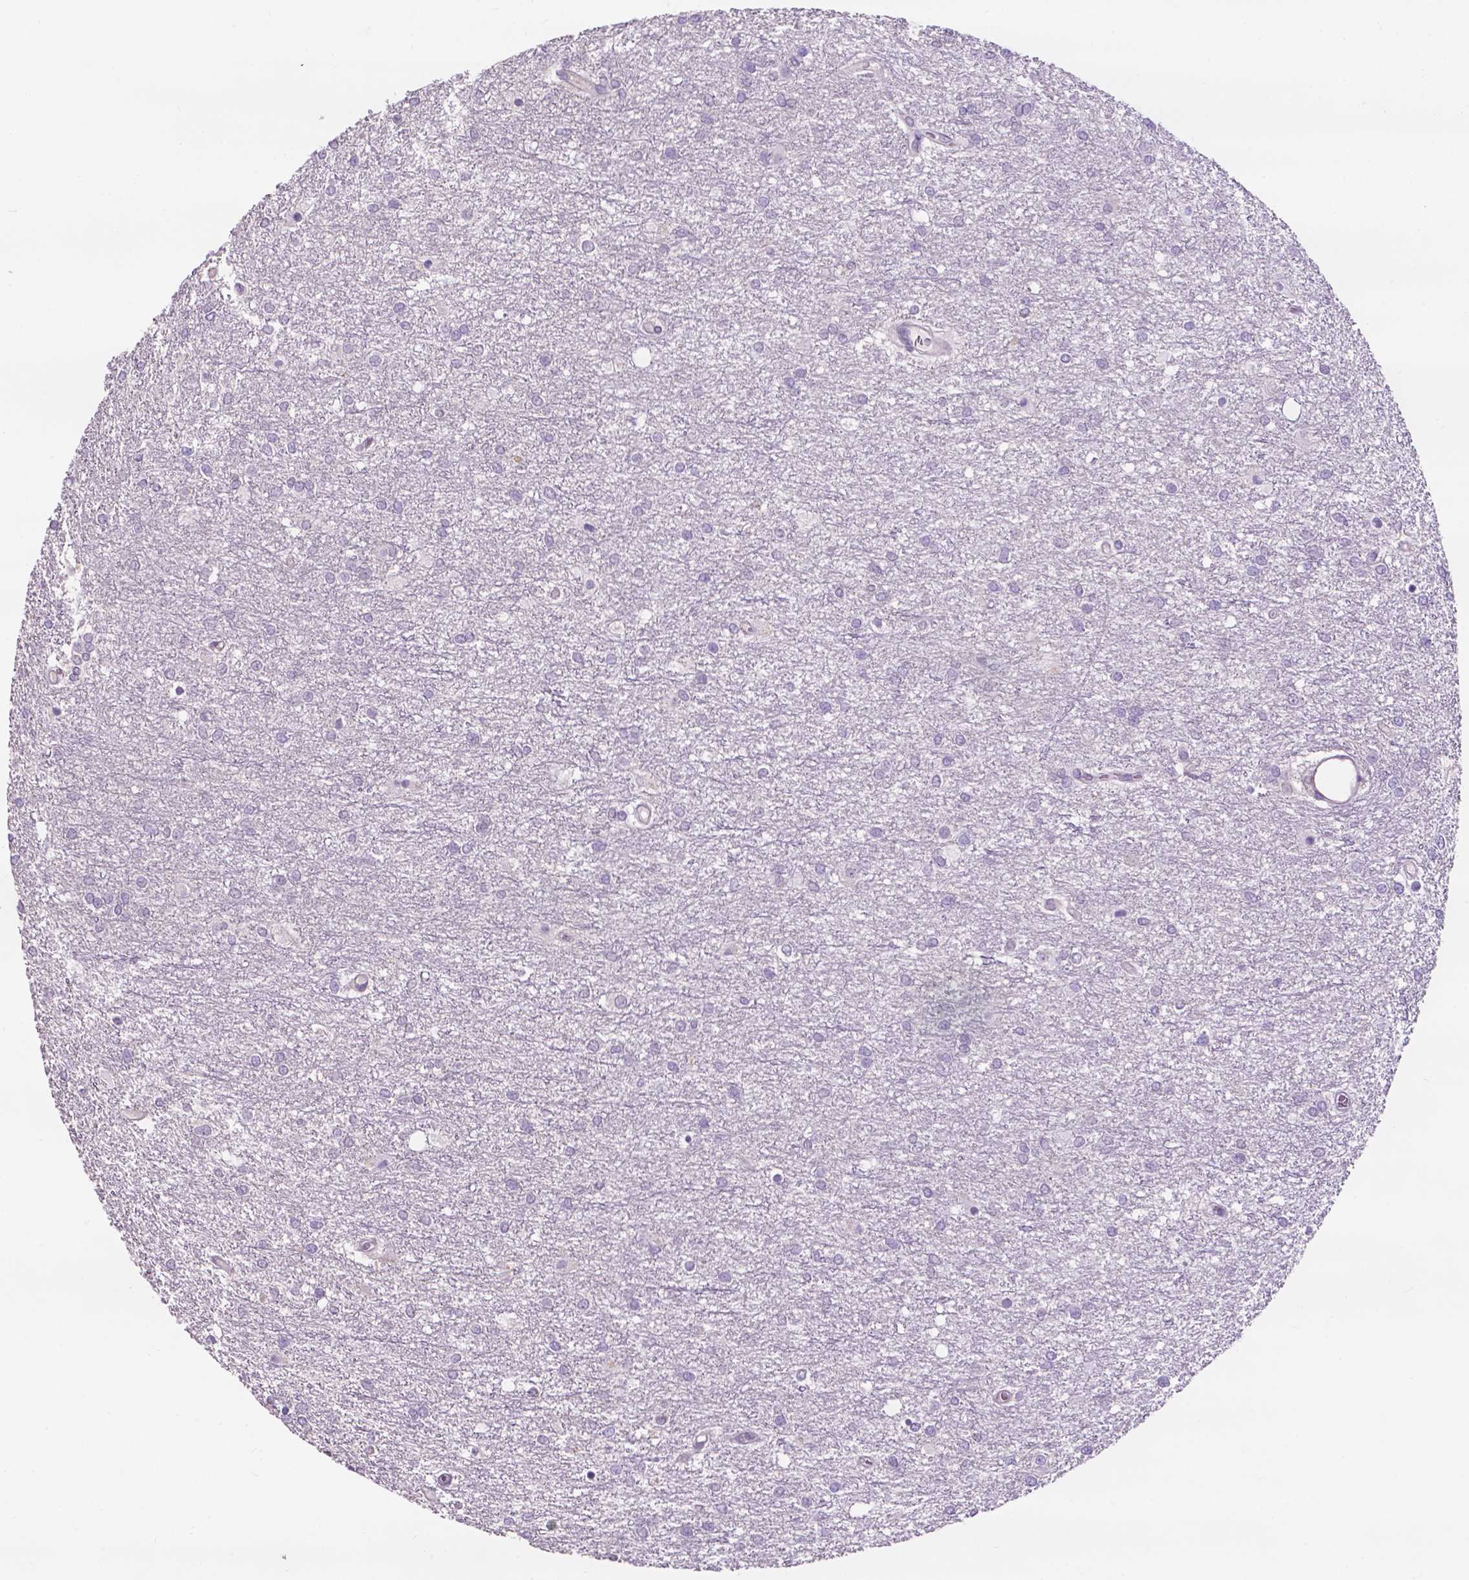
{"staining": {"intensity": "negative", "quantity": "none", "location": "none"}, "tissue": "glioma", "cell_type": "Tumor cells", "image_type": "cancer", "snomed": [{"axis": "morphology", "description": "Glioma, malignant, High grade"}, {"axis": "topography", "description": "Brain"}], "caption": "High-grade glioma (malignant) stained for a protein using immunohistochemistry shows no staining tumor cells.", "gene": "PLSCR1", "patient": {"sex": "female", "age": 61}}